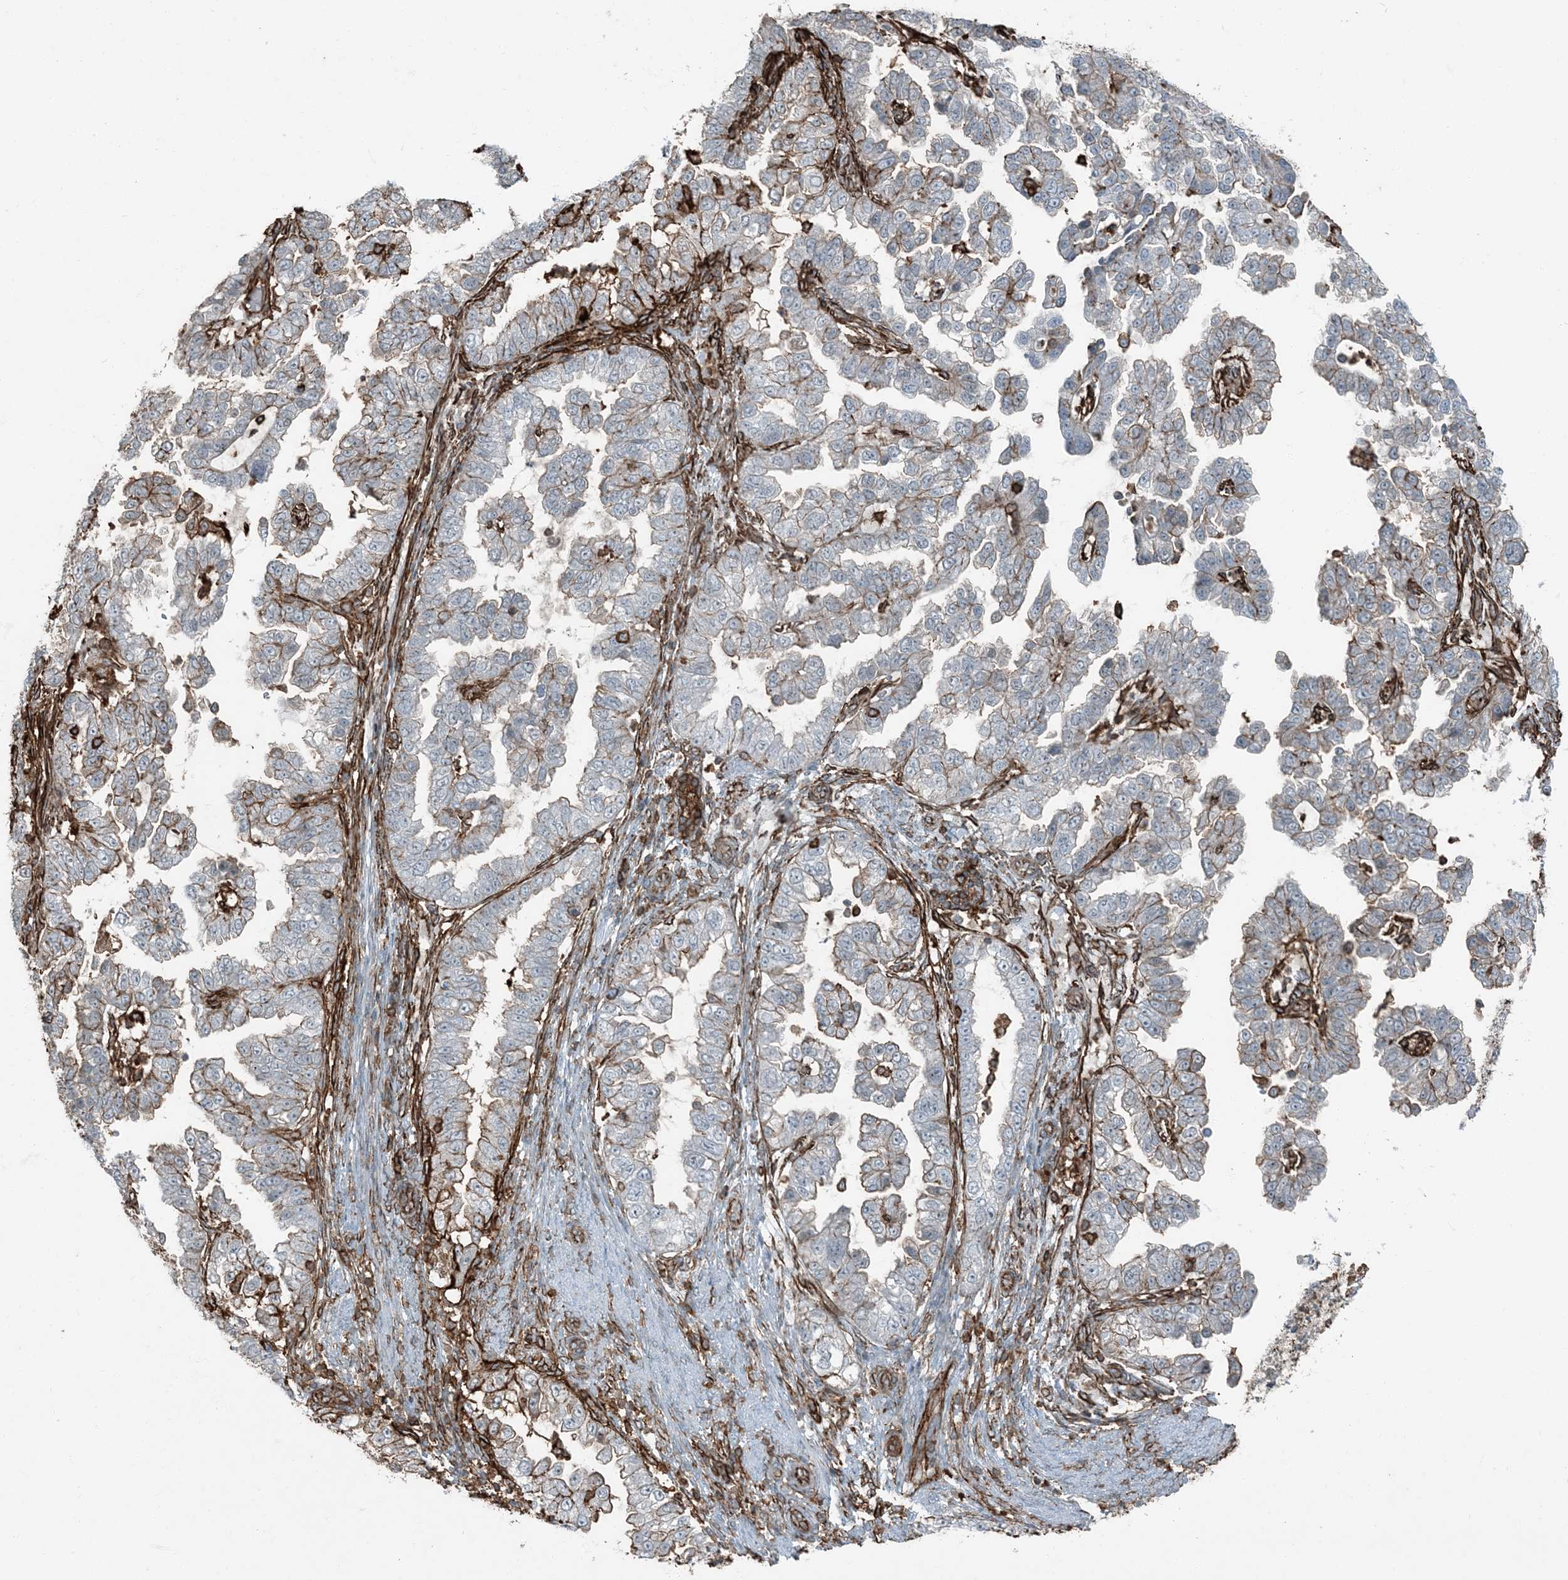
{"staining": {"intensity": "negative", "quantity": "none", "location": "none"}, "tissue": "endometrial cancer", "cell_type": "Tumor cells", "image_type": "cancer", "snomed": [{"axis": "morphology", "description": "Adenocarcinoma, NOS"}, {"axis": "topography", "description": "Endometrium"}], "caption": "This is a photomicrograph of immunohistochemistry staining of adenocarcinoma (endometrial), which shows no expression in tumor cells.", "gene": "APOBEC3C", "patient": {"sex": "female", "age": 85}}